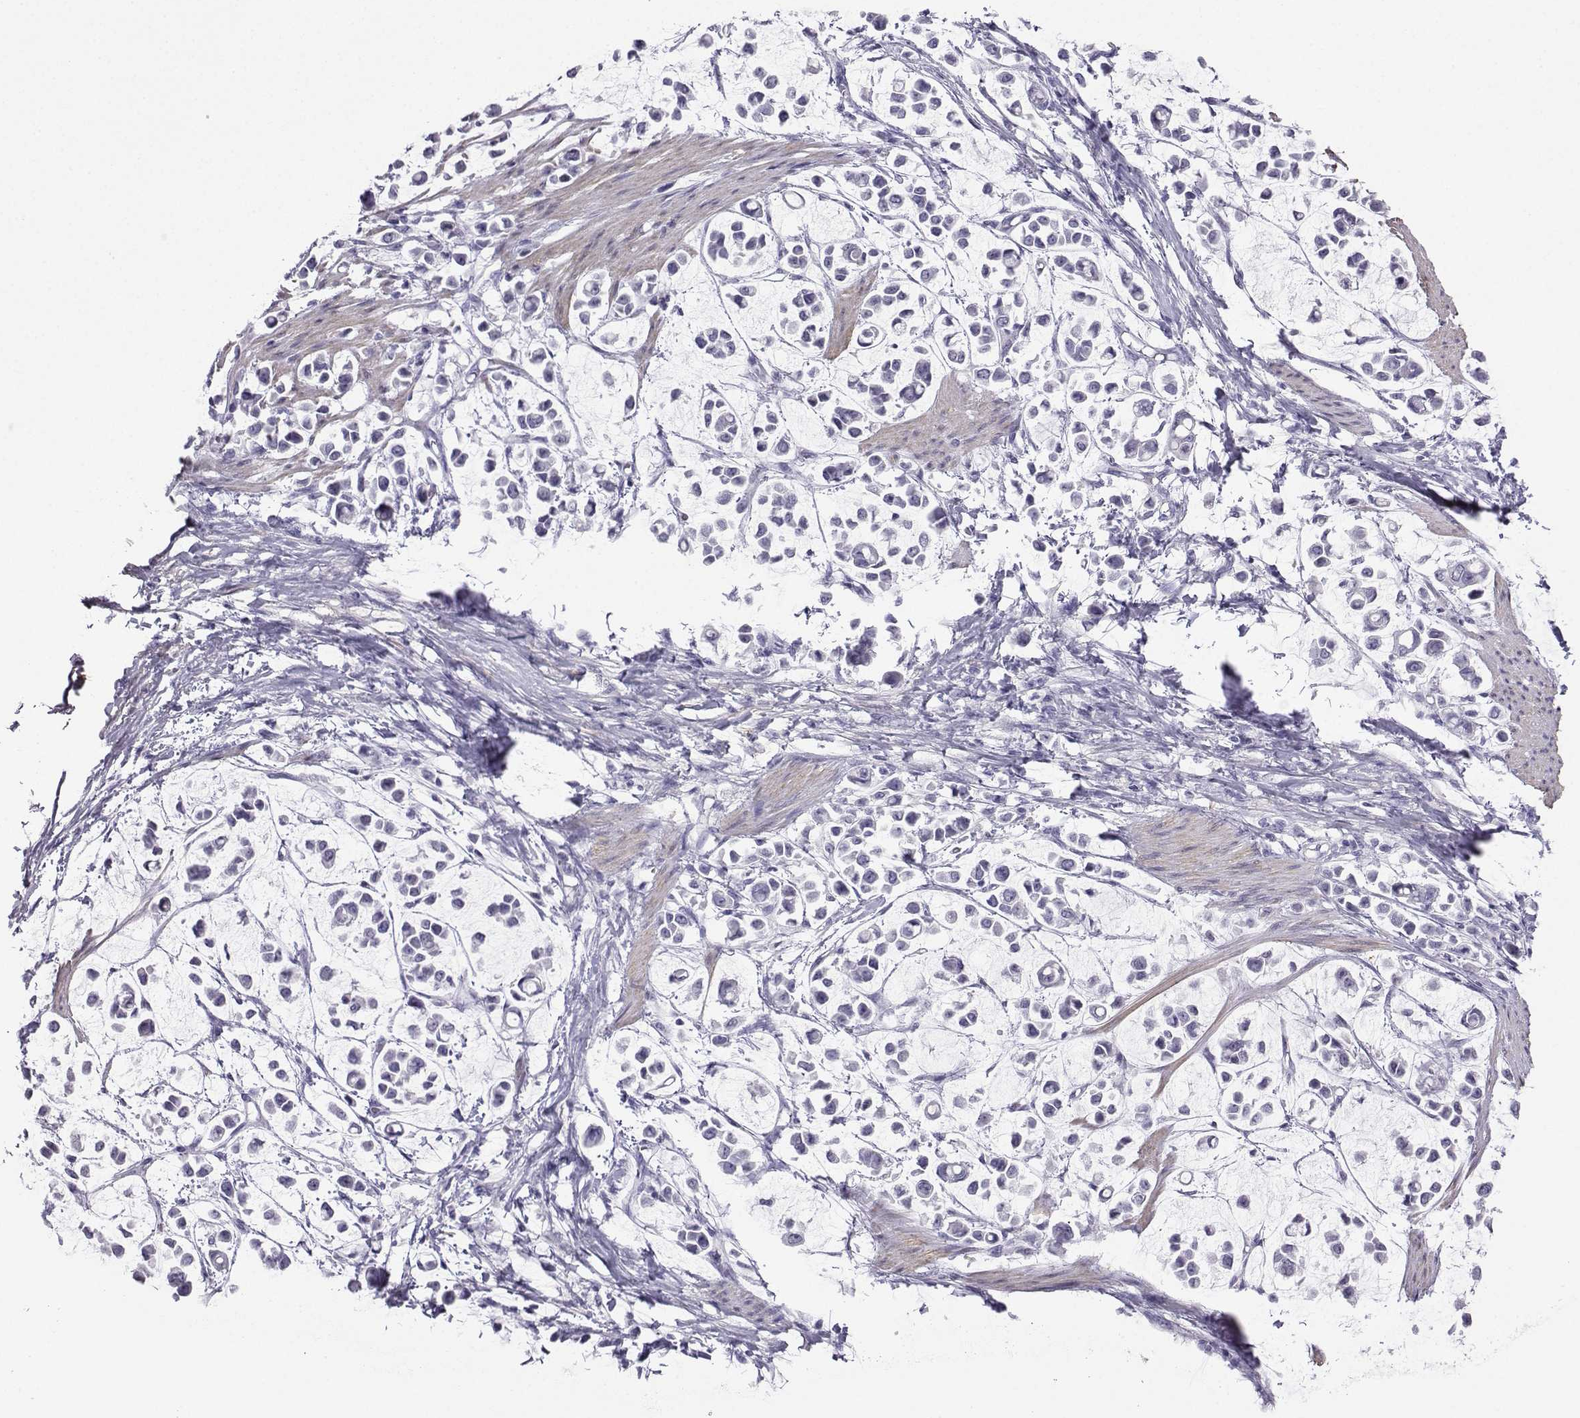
{"staining": {"intensity": "negative", "quantity": "none", "location": "none"}, "tissue": "stomach cancer", "cell_type": "Tumor cells", "image_type": "cancer", "snomed": [{"axis": "morphology", "description": "Adenocarcinoma, NOS"}, {"axis": "topography", "description": "Stomach"}], "caption": "An immunohistochemistry image of stomach adenocarcinoma is shown. There is no staining in tumor cells of stomach adenocarcinoma.", "gene": "KIF17", "patient": {"sex": "male", "age": 82}}